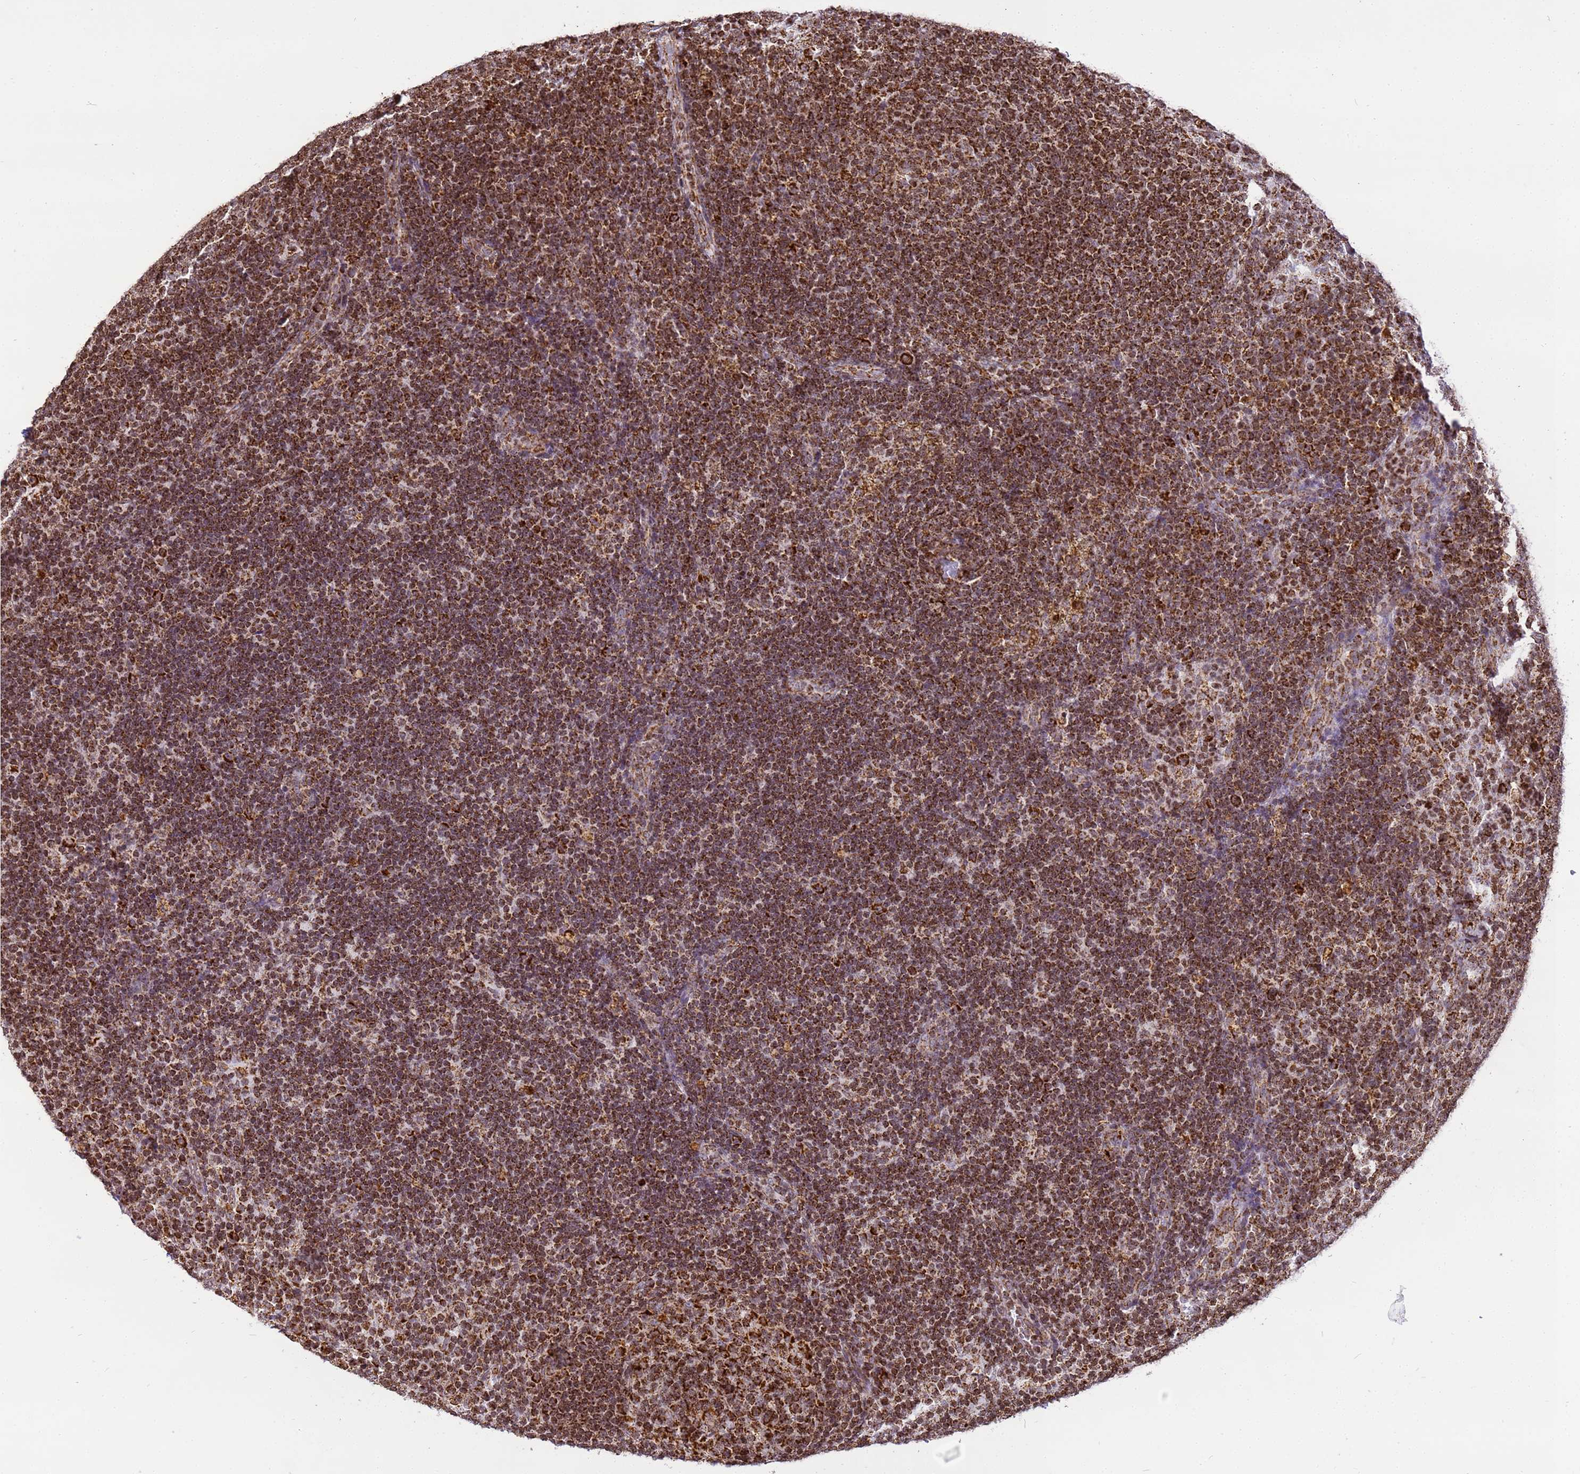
{"staining": {"intensity": "strong", "quantity": ">75%", "location": "cytoplasmic/membranous"}, "tissue": "lymph node", "cell_type": "Germinal center cells", "image_type": "normal", "snomed": [{"axis": "morphology", "description": "Normal tissue, NOS"}, {"axis": "topography", "description": "Lymph node"}], "caption": "Immunohistochemistry (IHC) of benign human lymph node reveals high levels of strong cytoplasmic/membranous staining in approximately >75% of germinal center cells.", "gene": "HSPE1", "patient": {"sex": "female", "age": 70}}